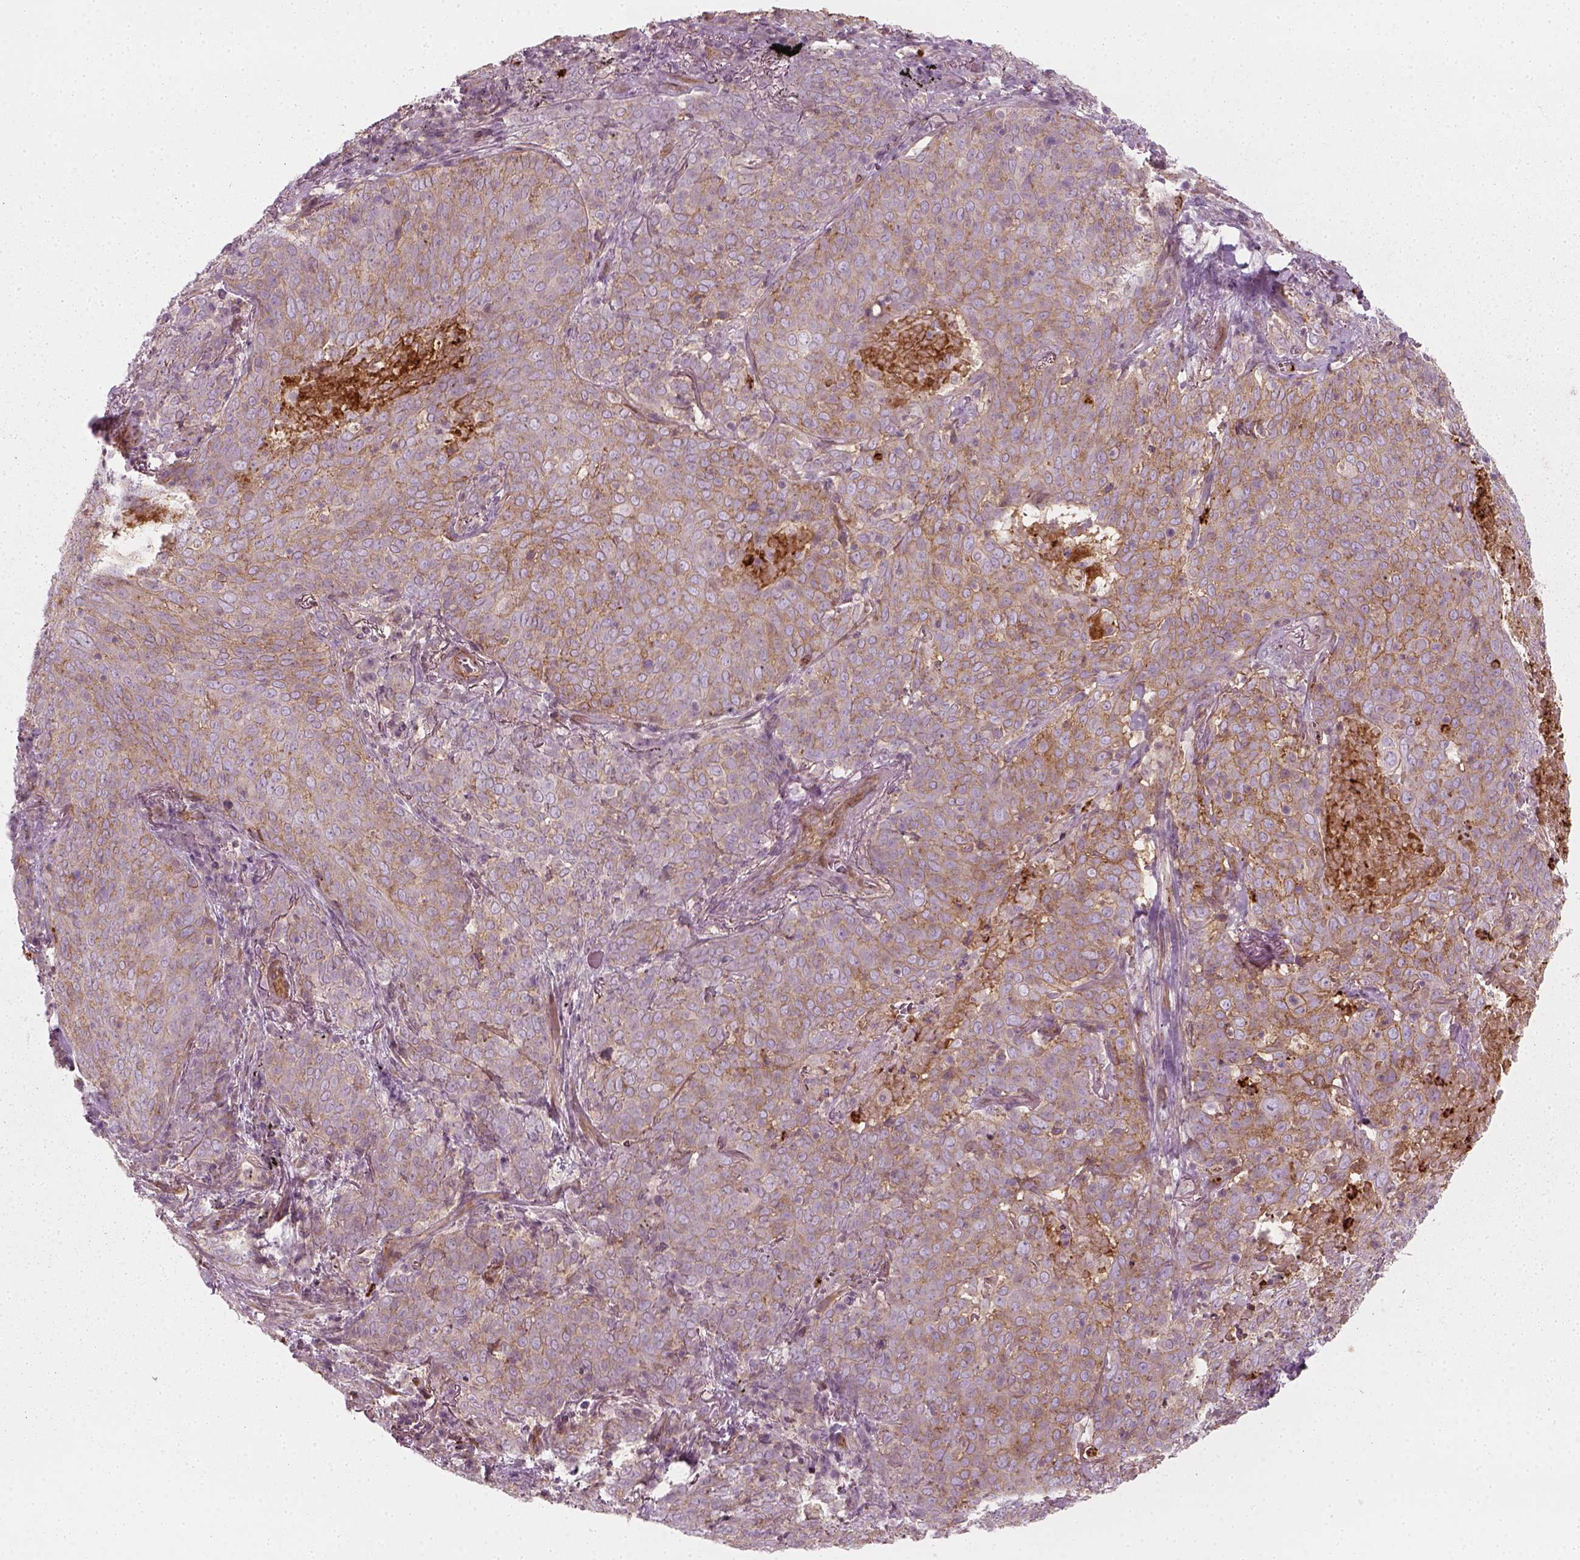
{"staining": {"intensity": "weak", "quantity": ">75%", "location": "cytoplasmic/membranous"}, "tissue": "lung cancer", "cell_type": "Tumor cells", "image_type": "cancer", "snomed": [{"axis": "morphology", "description": "Squamous cell carcinoma, NOS"}, {"axis": "topography", "description": "Lung"}], "caption": "A brown stain highlights weak cytoplasmic/membranous staining of a protein in lung cancer (squamous cell carcinoma) tumor cells. The protein of interest is shown in brown color, while the nuclei are stained blue.", "gene": "NPTN", "patient": {"sex": "male", "age": 82}}